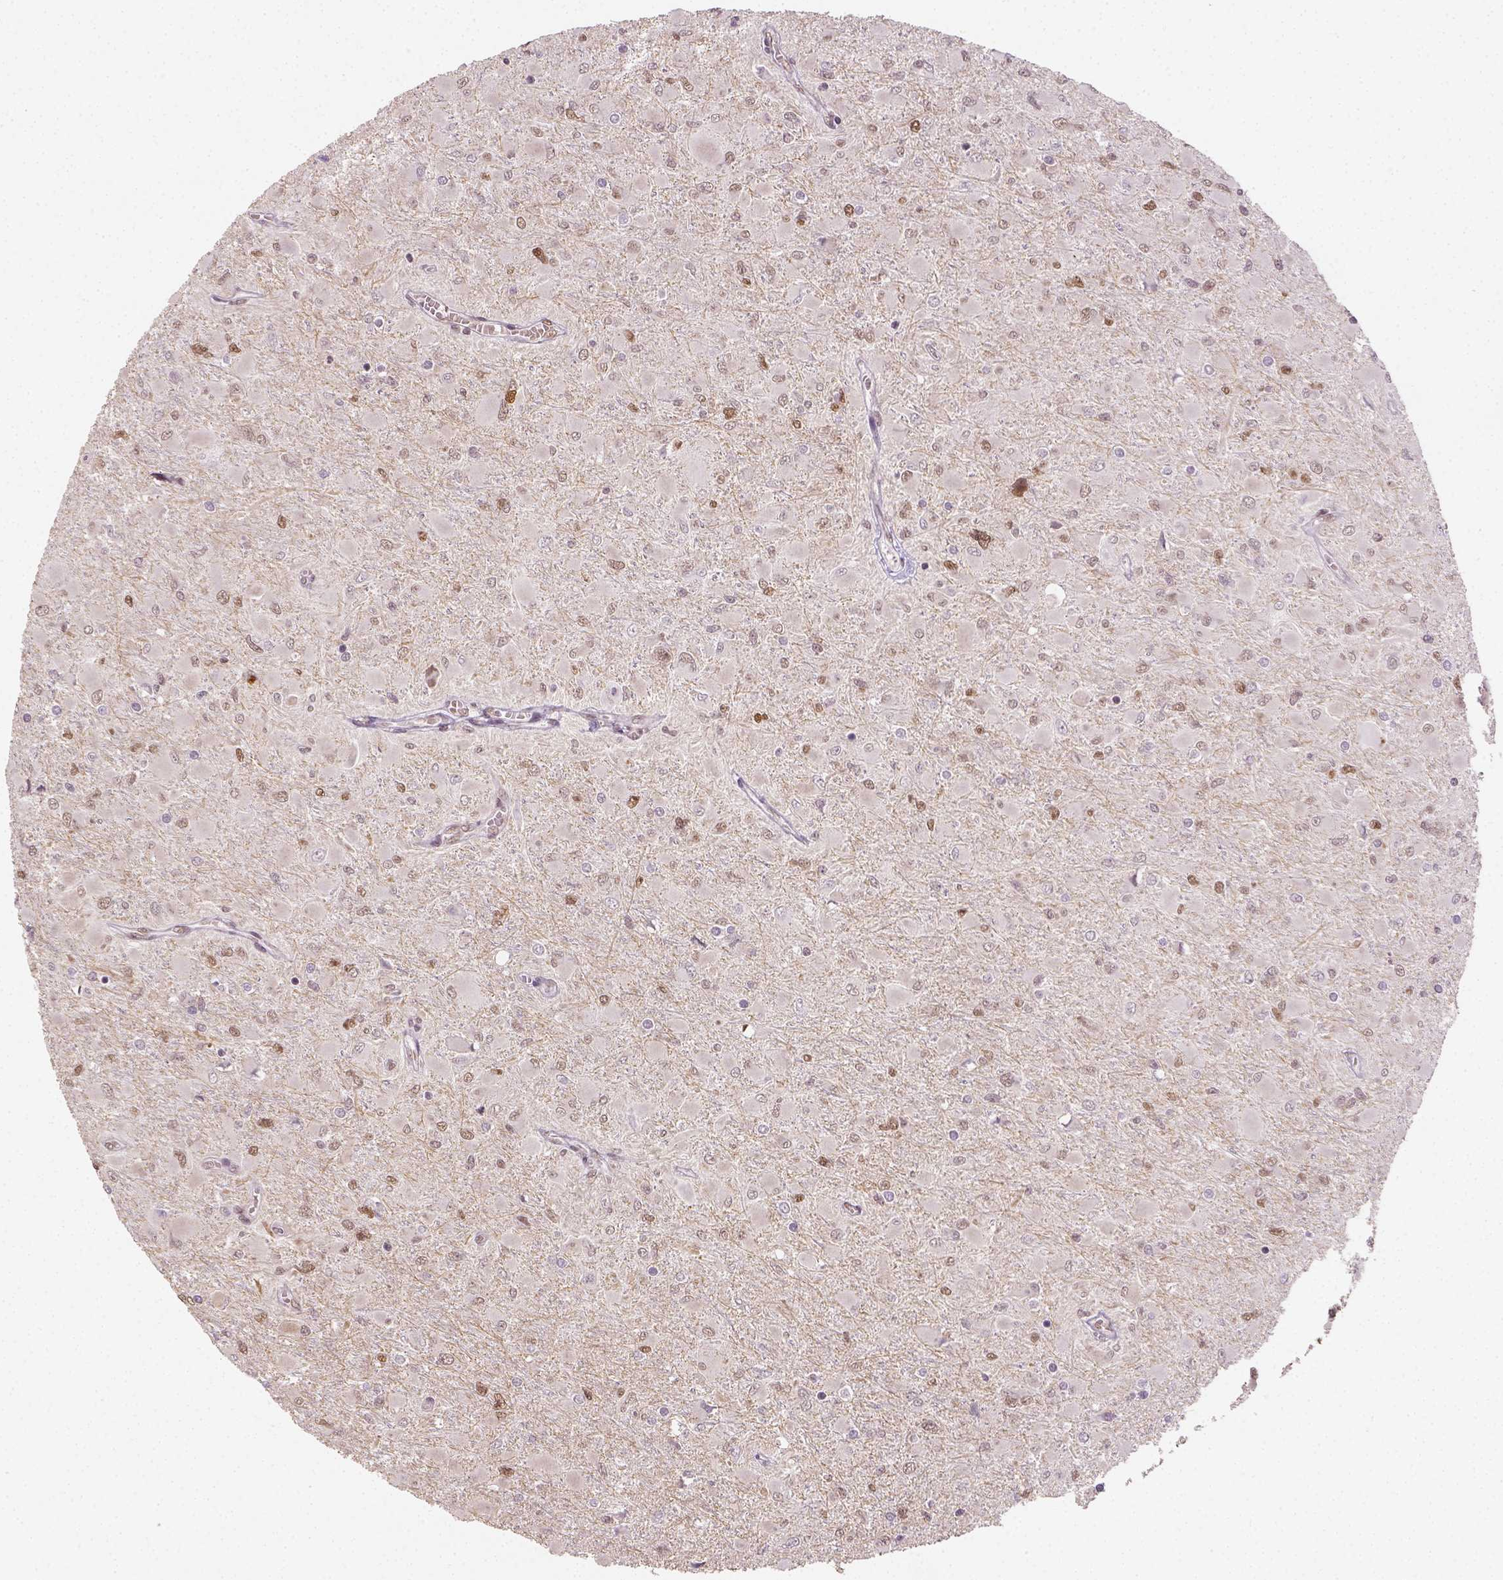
{"staining": {"intensity": "weak", "quantity": "25%-75%", "location": "nuclear"}, "tissue": "glioma", "cell_type": "Tumor cells", "image_type": "cancer", "snomed": [{"axis": "morphology", "description": "Glioma, malignant, High grade"}, {"axis": "topography", "description": "Cerebral cortex"}], "caption": "Immunohistochemistry (IHC) image of neoplastic tissue: glioma stained using immunohistochemistry displays low levels of weak protein expression localized specifically in the nuclear of tumor cells, appearing as a nuclear brown color.", "gene": "FANCE", "patient": {"sex": "female", "age": 36}}